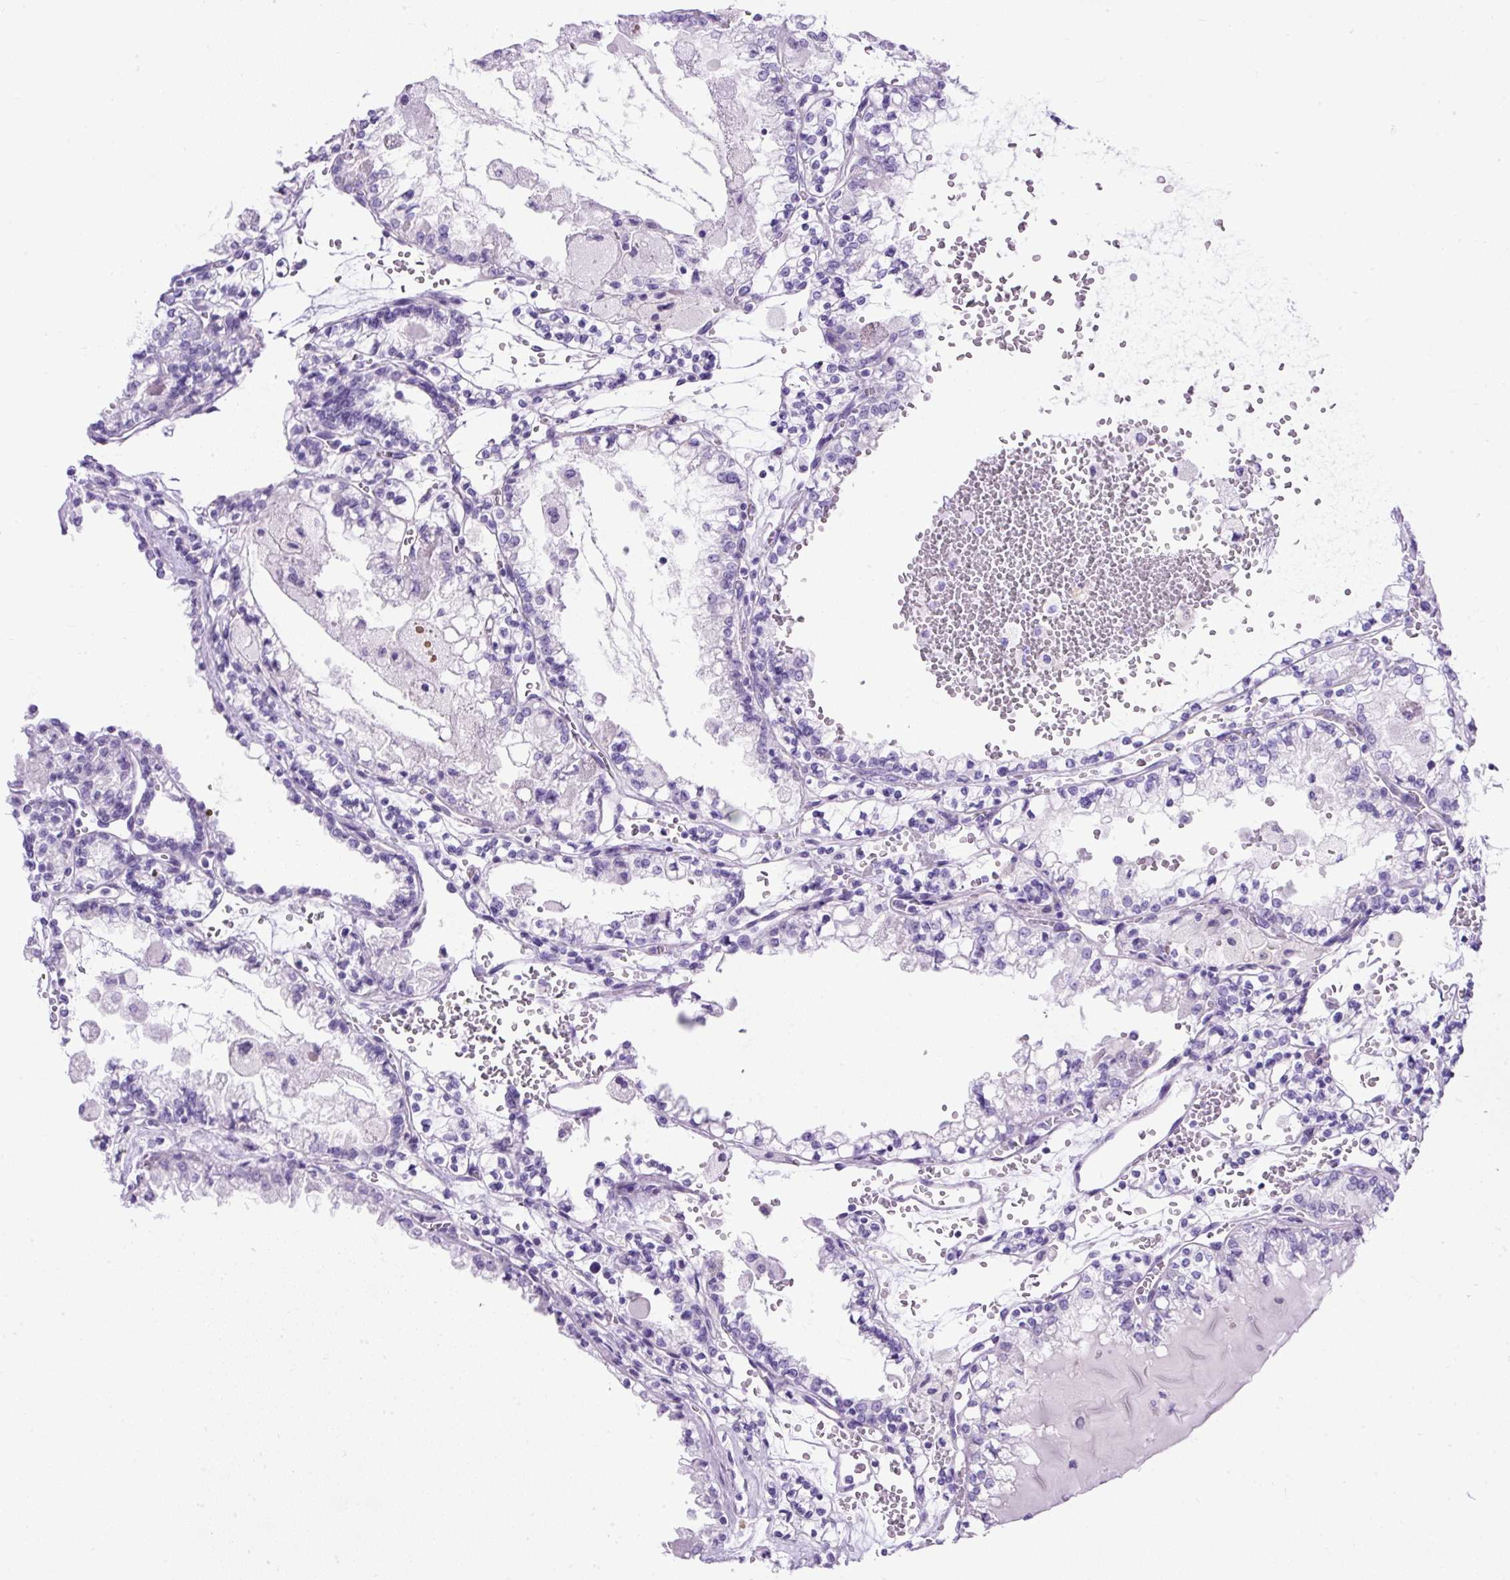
{"staining": {"intensity": "negative", "quantity": "none", "location": "none"}, "tissue": "renal cancer", "cell_type": "Tumor cells", "image_type": "cancer", "snomed": [{"axis": "morphology", "description": "Adenocarcinoma, NOS"}, {"axis": "topography", "description": "Kidney"}], "caption": "Renal cancer stained for a protein using immunohistochemistry demonstrates no staining tumor cells.", "gene": "UPP1", "patient": {"sex": "female", "age": 56}}